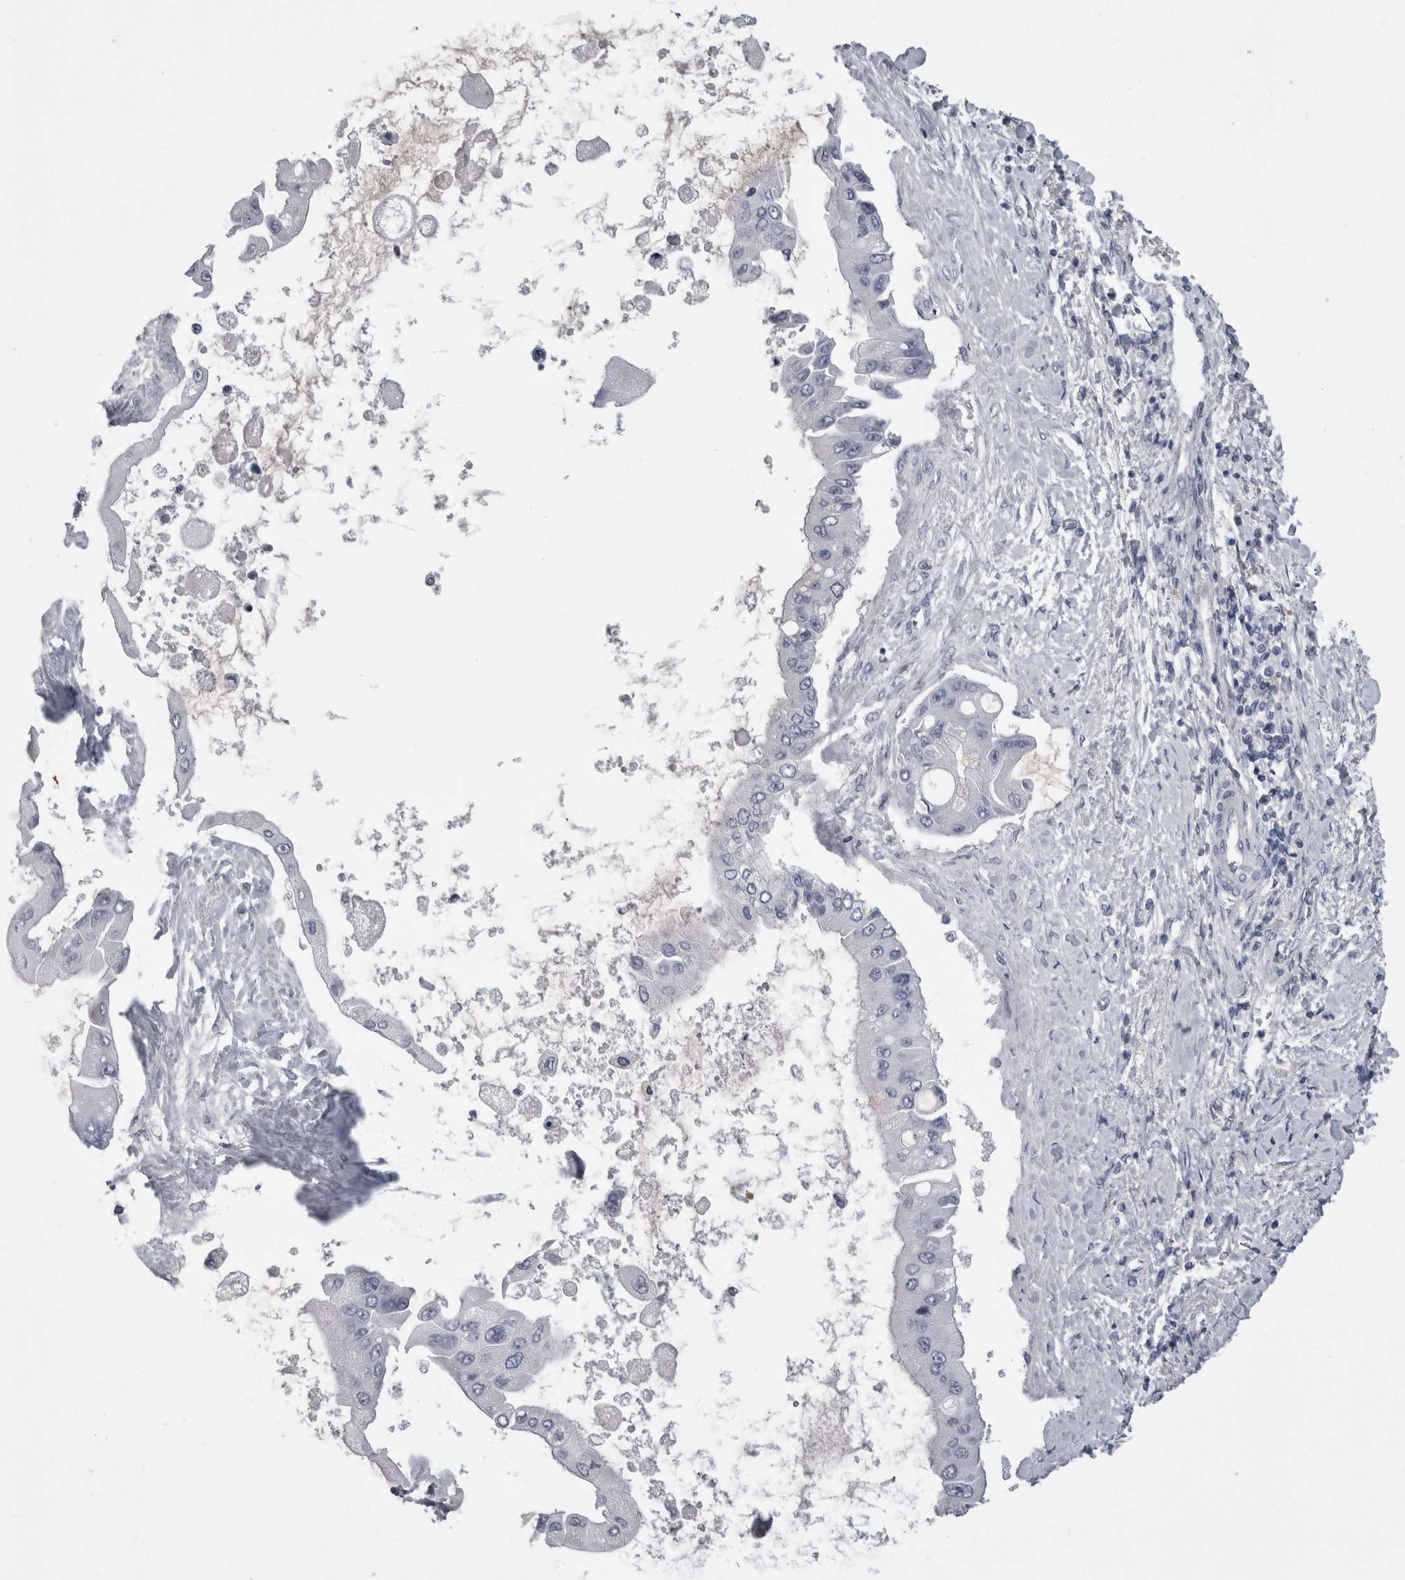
{"staining": {"intensity": "negative", "quantity": "none", "location": "none"}, "tissue": "liver cancer", "cell_type": "Tumor cells", "image_type": "cancer", "snomed": [{"axis": "morphology", "description": "Cholangiocarcinoma"}, {"axis": "topography", "description": "Liver"}], "caption": "A histopathology image of human liver cholangiocarcinoma is negative for staining in tumor cells.", "gene": "AFMID", "patient": {"sex": "male", "age": 50}}